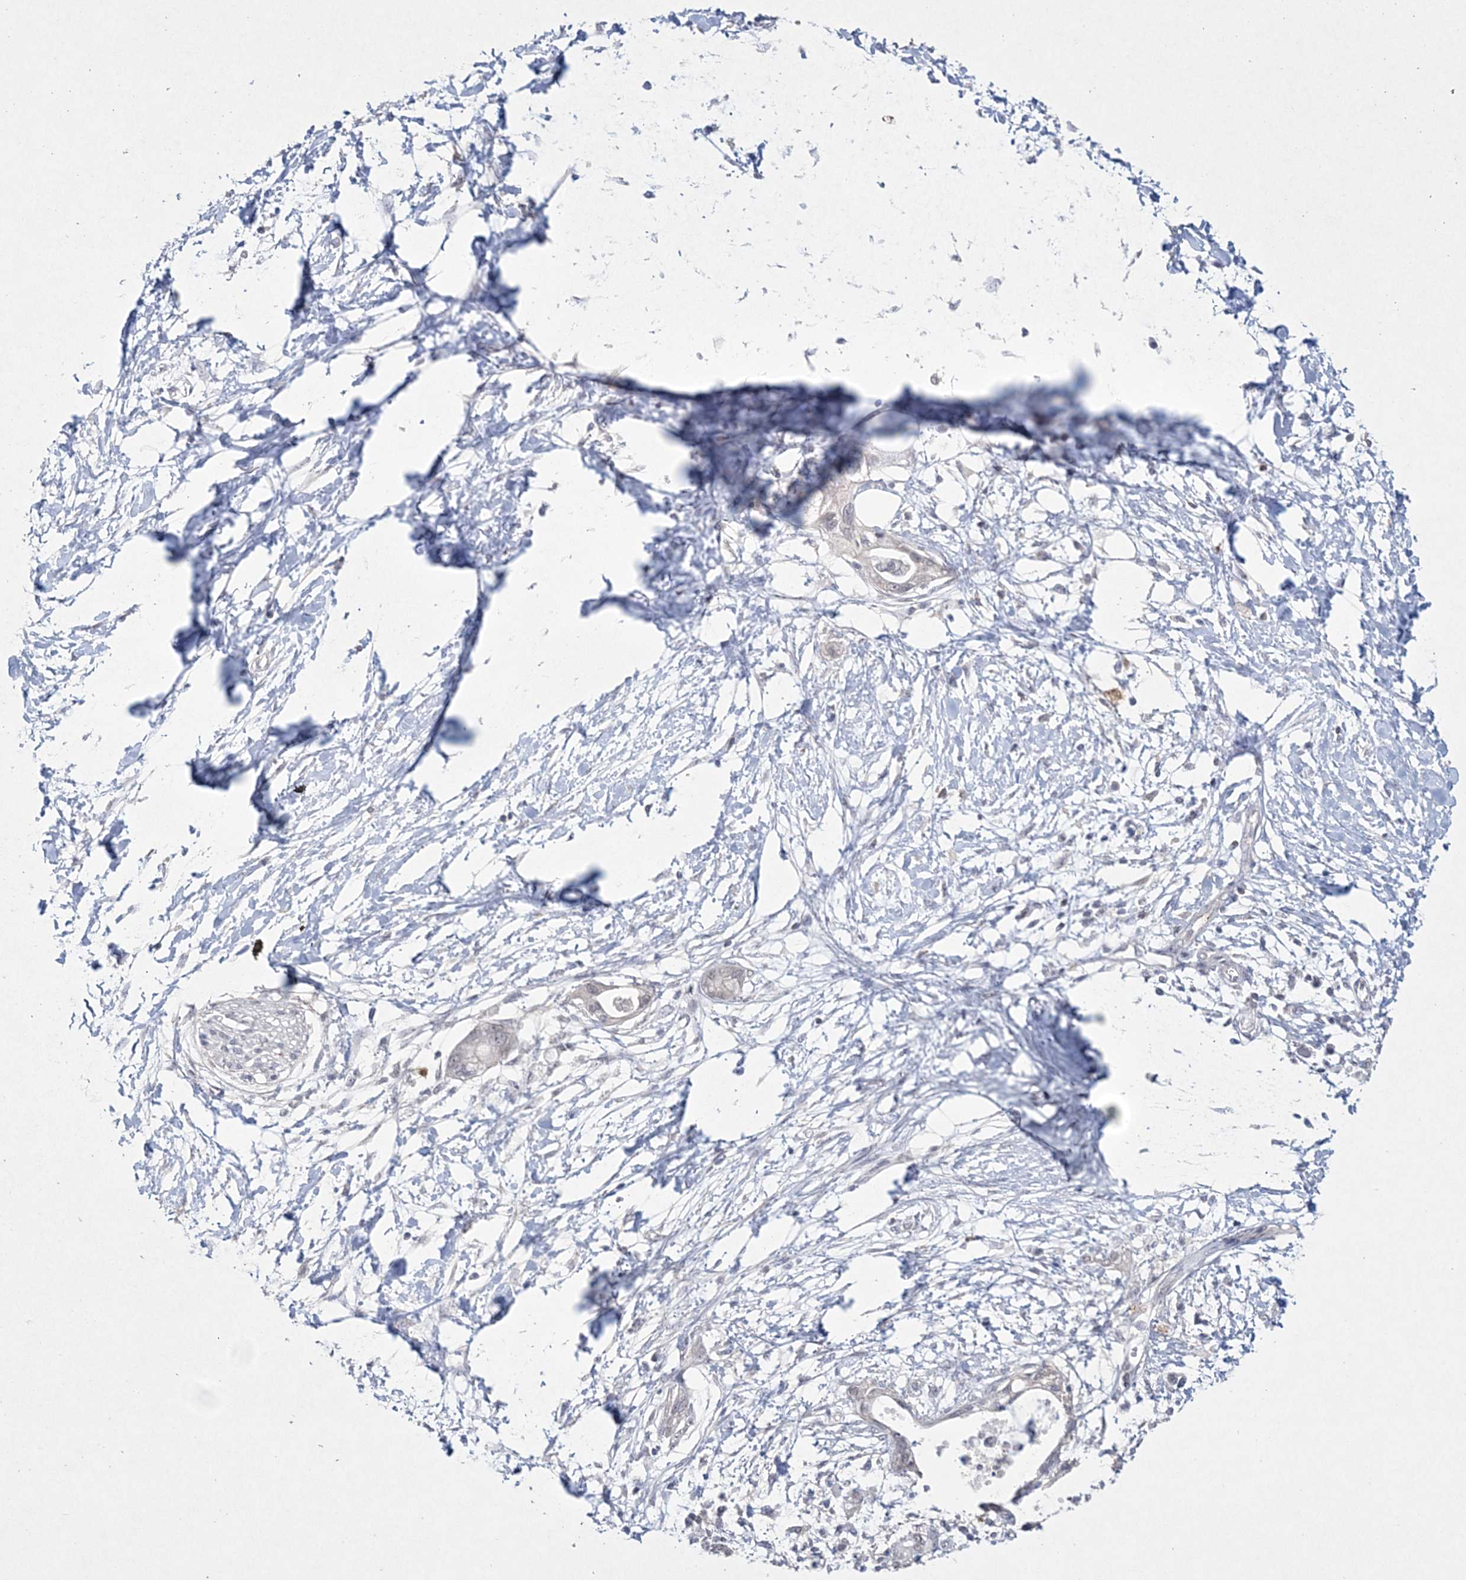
{"staining": {"intensity": "negative", "quantity": "none", "location": "none"}, "tissue": "pancreatic cancer", "cell_type": "Tumor cells", "image_type": "cancer", "snomed": [{"axis": "morphology", "description": "Normal tissue, NOS"}, {"axis": "morphology", "description": "Adenocarcinoma, NOS"}, {"axis": "topography", "description": "Pancreas"}, {"axis": "topography", "description": "Peripheral nerve tissue"}], "caption": "High power microscopy image of an immunohistochemistry image of pancreatic cancer (adenocarcinoma), revealing no significant staining in tumor cells. (DAB (3,3'-diaminobenzidine) immunohistochemistry with hematoxylin counter stain).", "gene": "DPCD", "patient": {"sex": "male", "age": 59}}